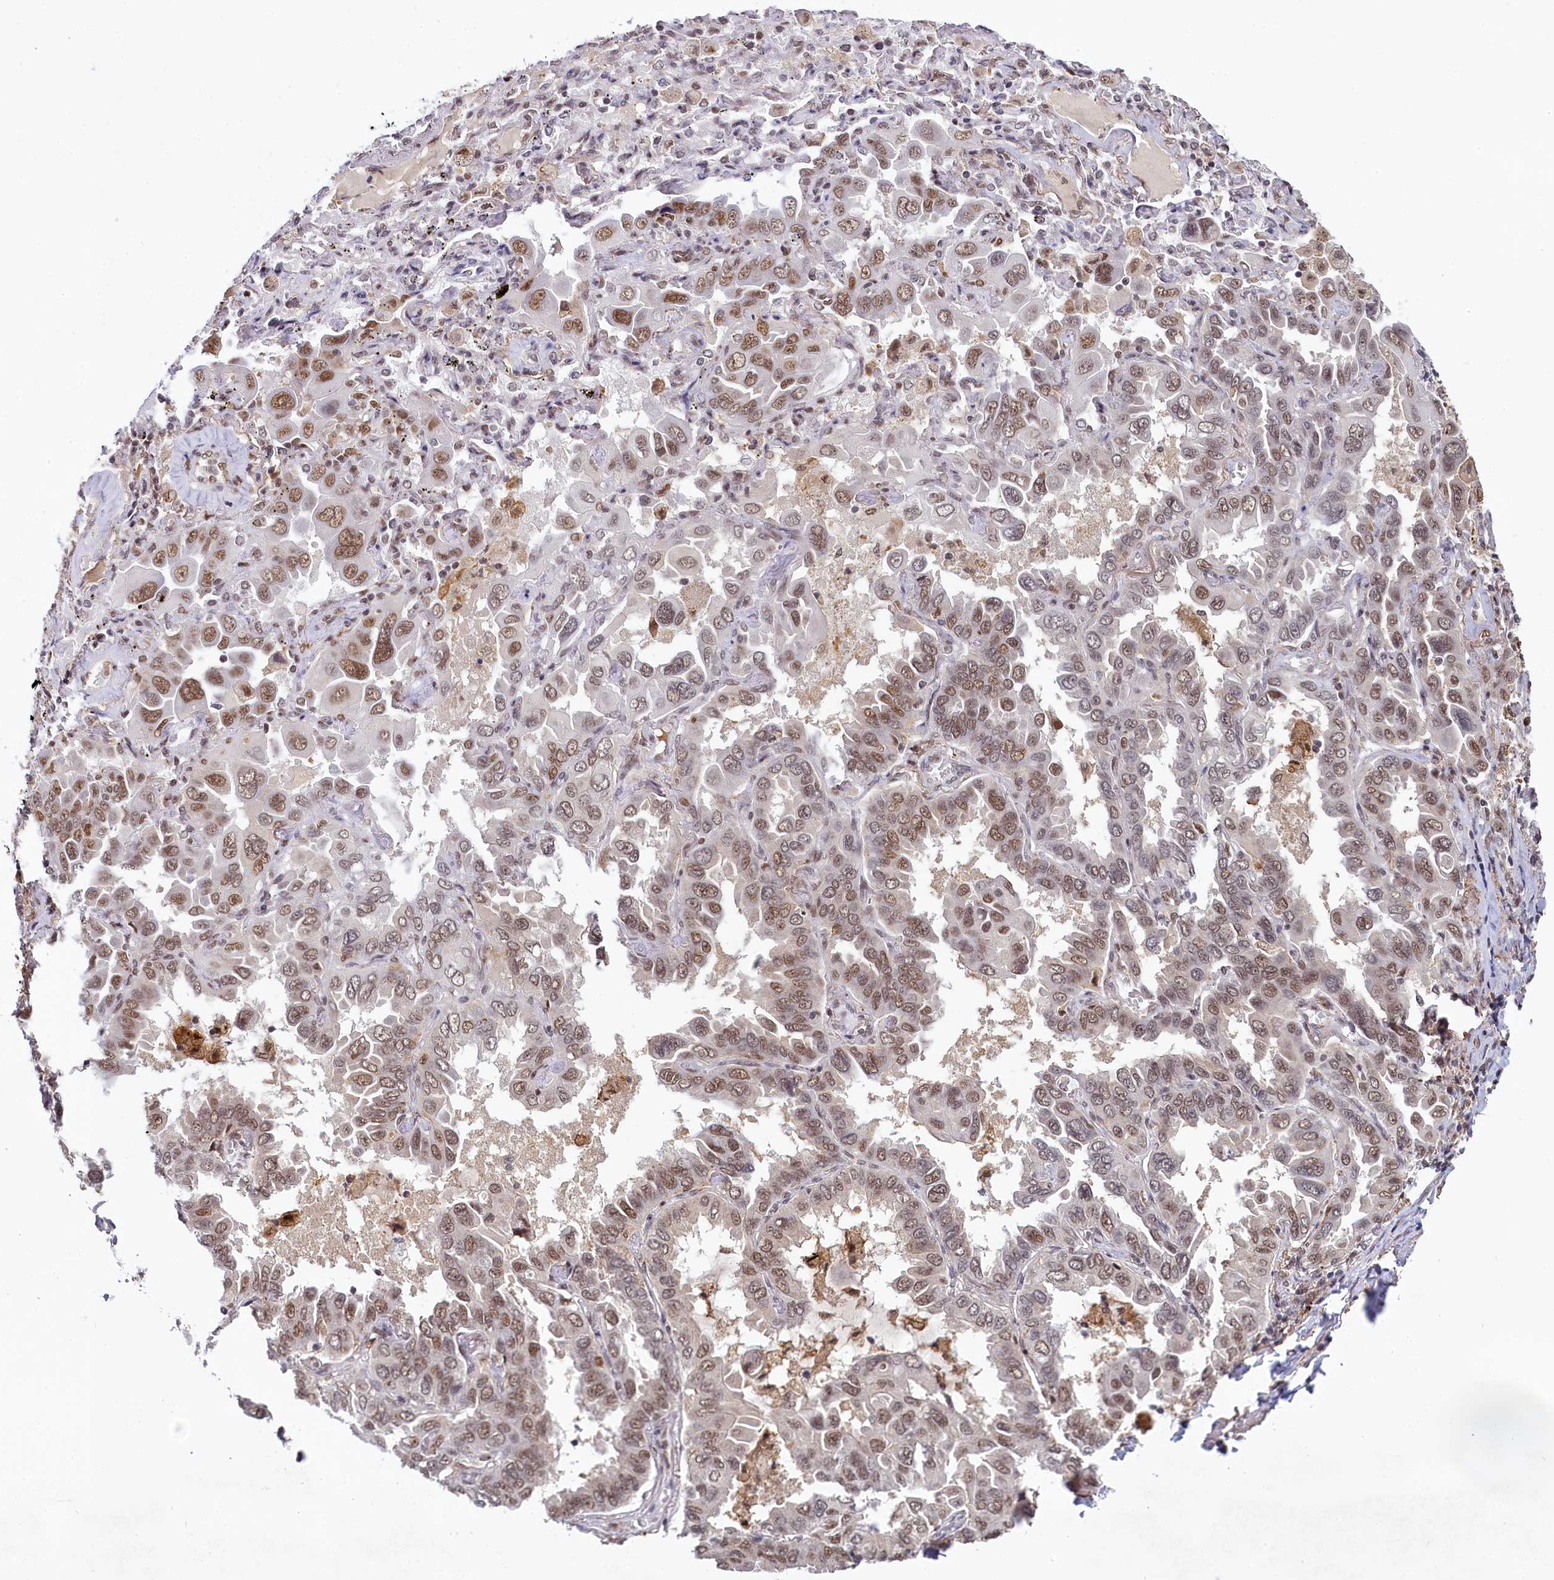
{"staining": {"intensity": "moderate", "quantity": ">75%", "location": "nuclear"}, "tissue": "lung cancer", "cell_type": "Tumor cells", "image_type": "cancer", "snomed": [{"axis": "morphology", "description": "Adenocarcinoma, NOS"}, {"axis": "topography", "description": "Lung"}], "caption": "This photomicrograph demonstrates immunohistochemistry staining of human adenocarcinoma (lung), with medium moderate nuclear staining in approximately >75% of tumor cells.", "gene": "PPHLN1", "patient": {"sex": "male", "age": 64}}